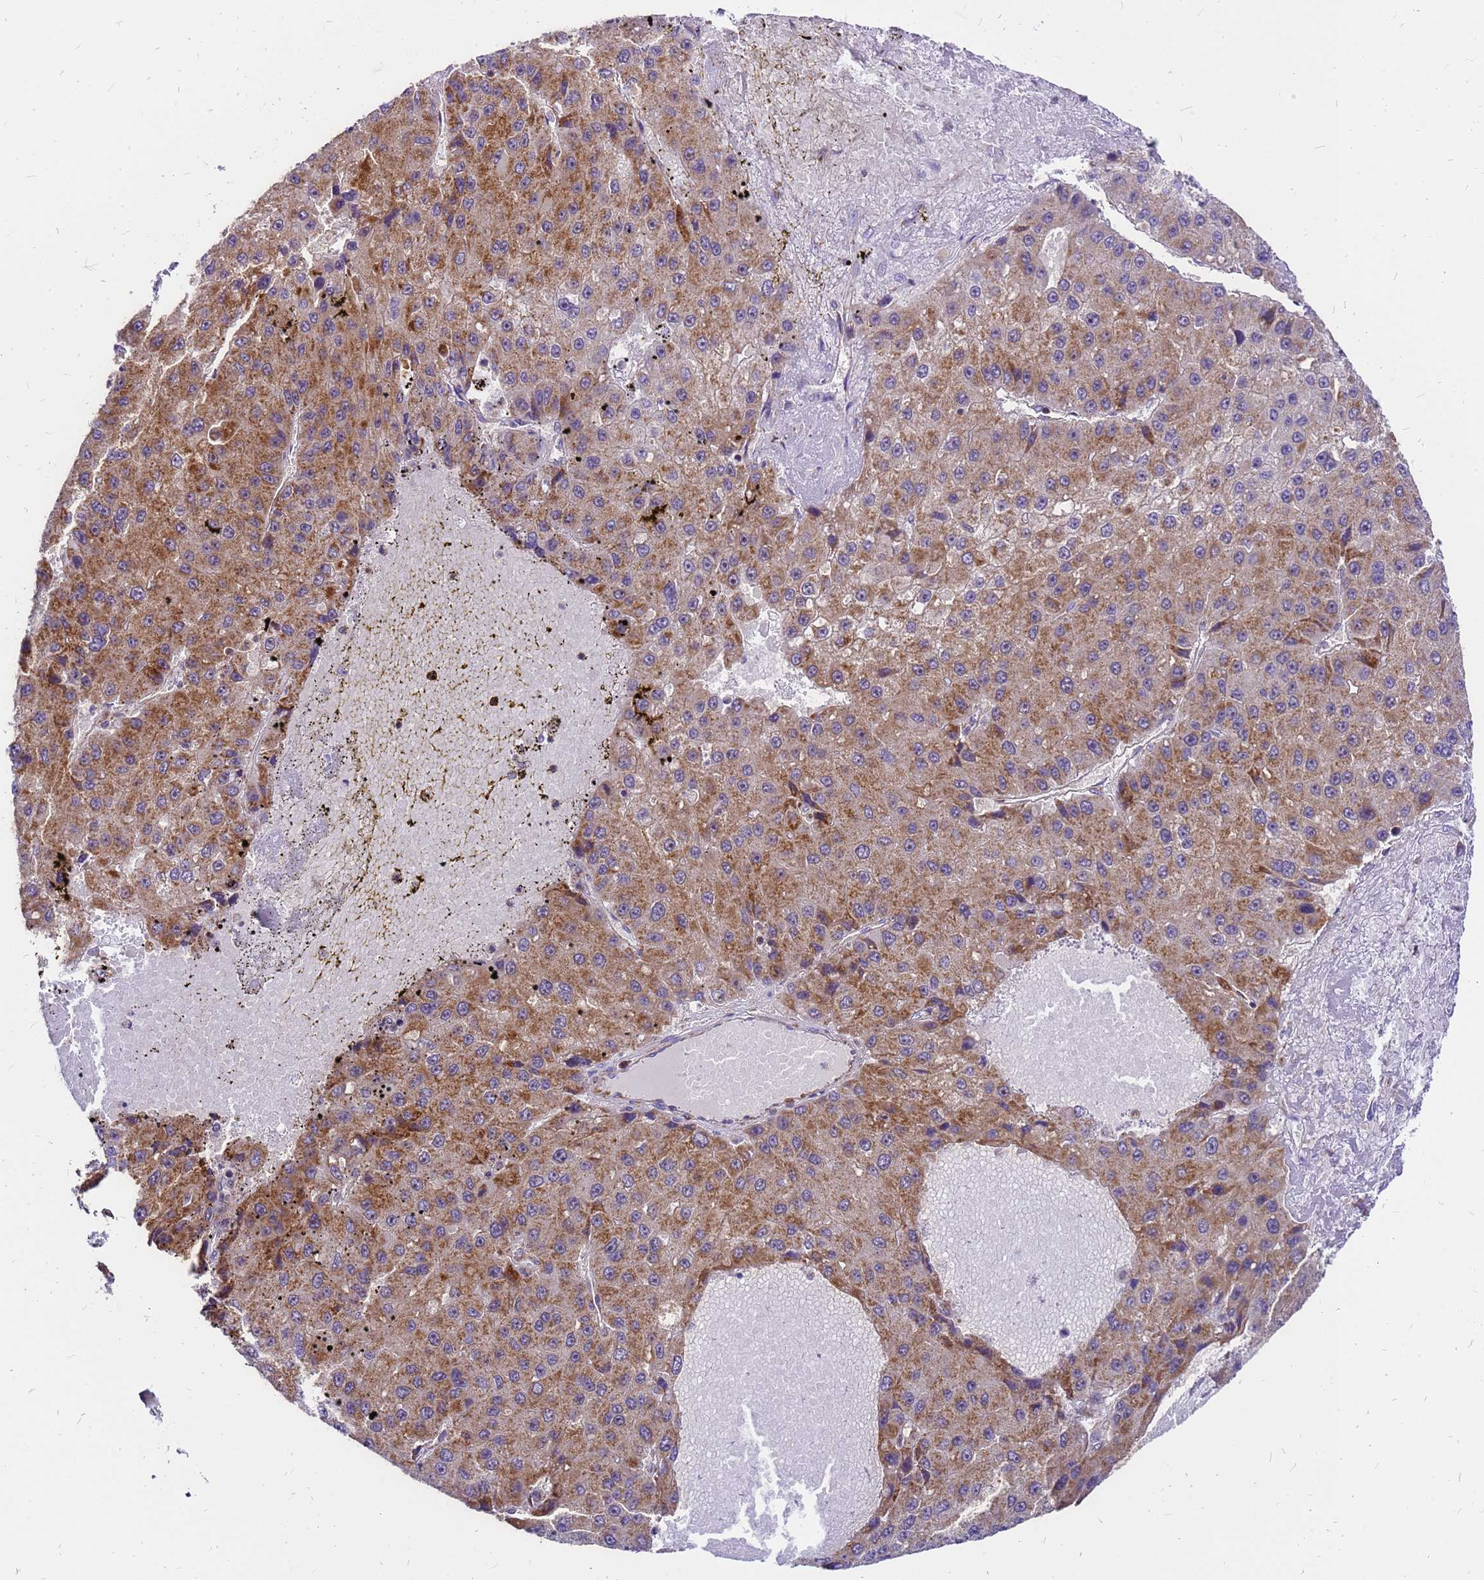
{"staining": {"intensity": "strong", "quantity": ">75%", "location": "cytoplasmic/membranous"}, "tissue": "liver cancer", "cell_type": "Tumor cells", "image_type": "cancer", "snomed": [{"axis": "morphology", "description": "Carcinoma, Hepatocellular, NOS"}, {"axis": "topography", "description": "Liver"}], "caption": "A high amount of strong cytoplasmic/membranous staining is seen in about >75% of tumor cells in liver cancer (hepatocellular carcinoma) tissue.", "gene": "MRPS26", "patient": {"sex": "female", "age": 73}}